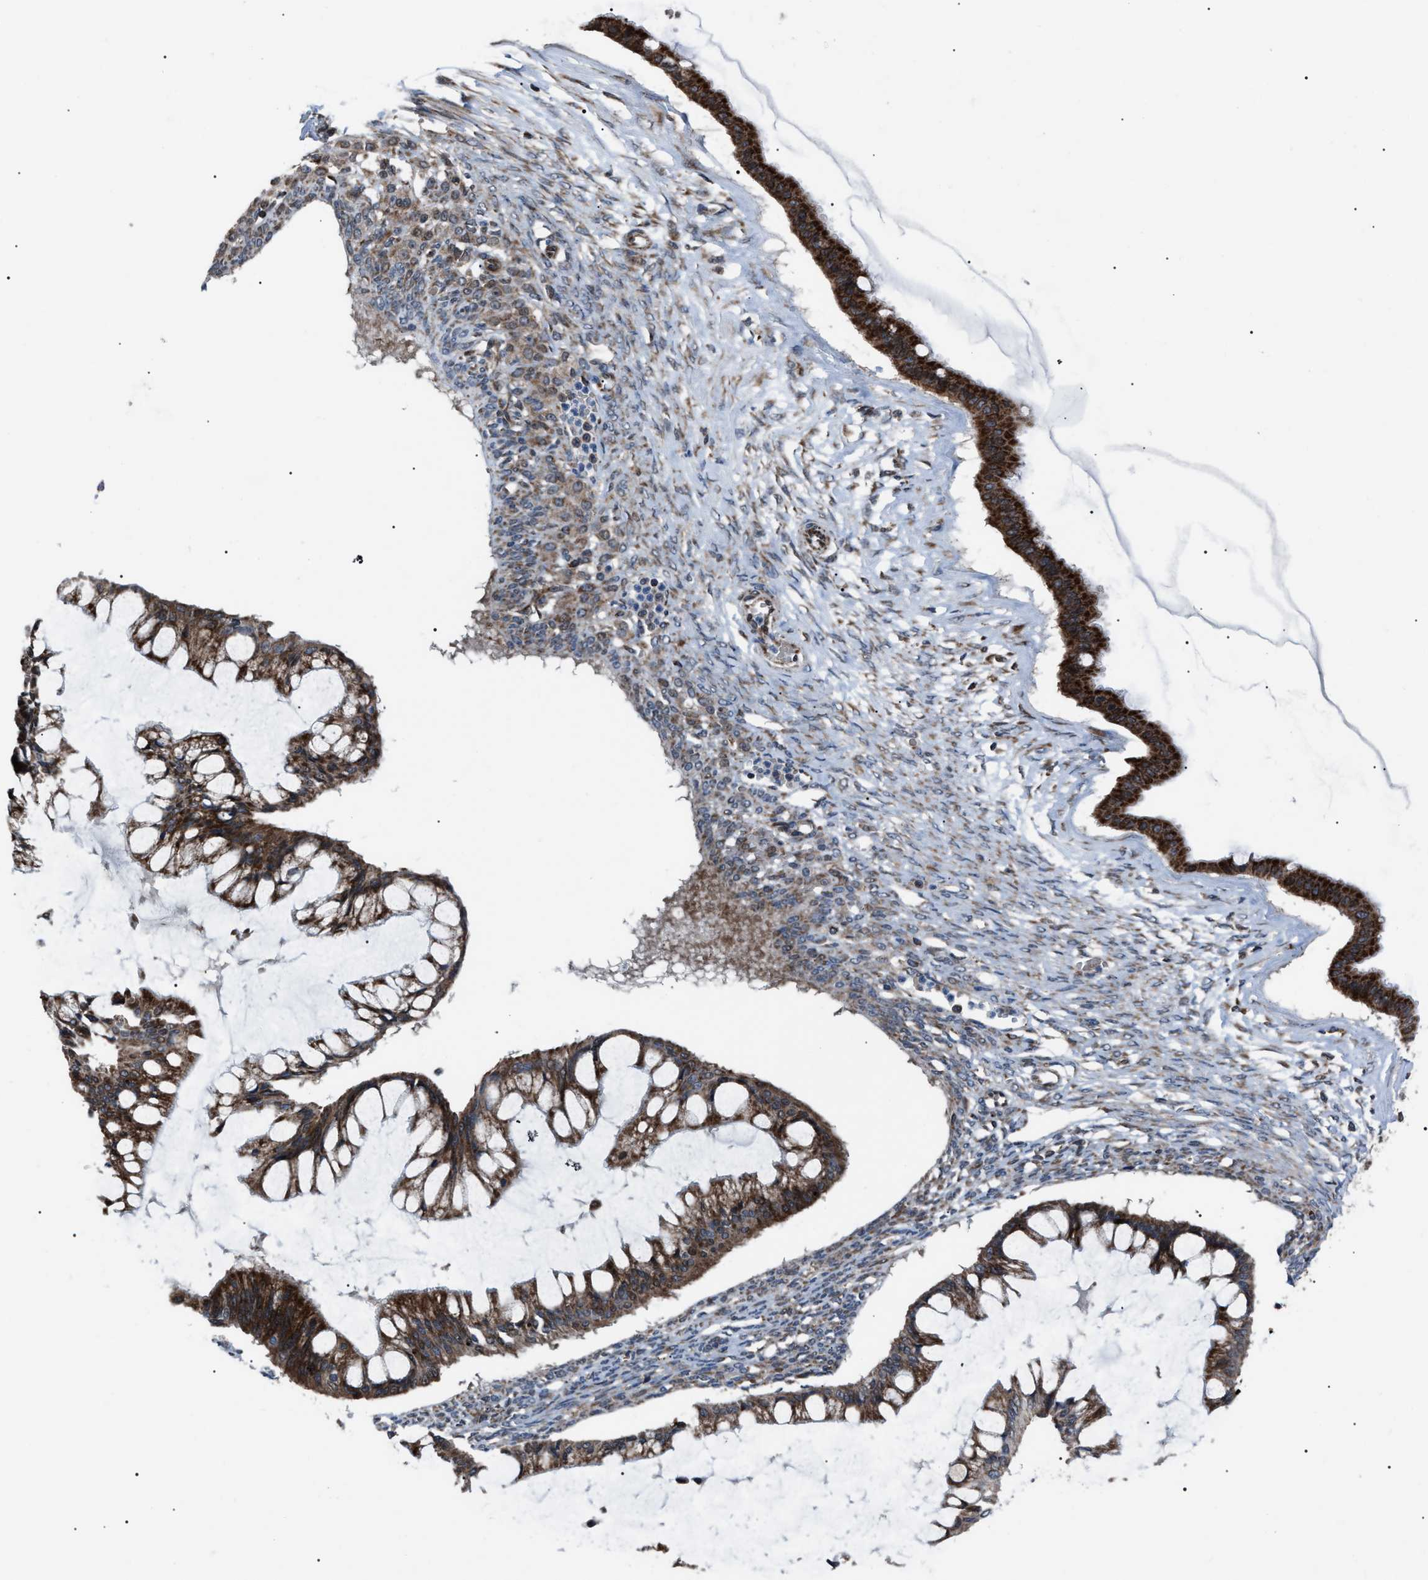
{"staining": {"intensity": "strong", "quantity": ">75%", "location": "cytoplasmic/membranous"}, "tissue": "ovarian cancer", "cell_type": "Tumor cells", "image_type": "cancer", "snomed": [{"axis": "morphology", "description": "Cystadenocarcinoma, mucinous, NOS"}, {"axis": "topography", "description": "Ovary"}], "caption": "Human mucinous cystadenocarcinoma (ovarian) stained for a protein (brown) exhibits strong cytoplasmic/membranous positive positivity in about >75% of tumor cells.", "gene": "AGO2", "patient": {"sex": "female", "age": 73}}